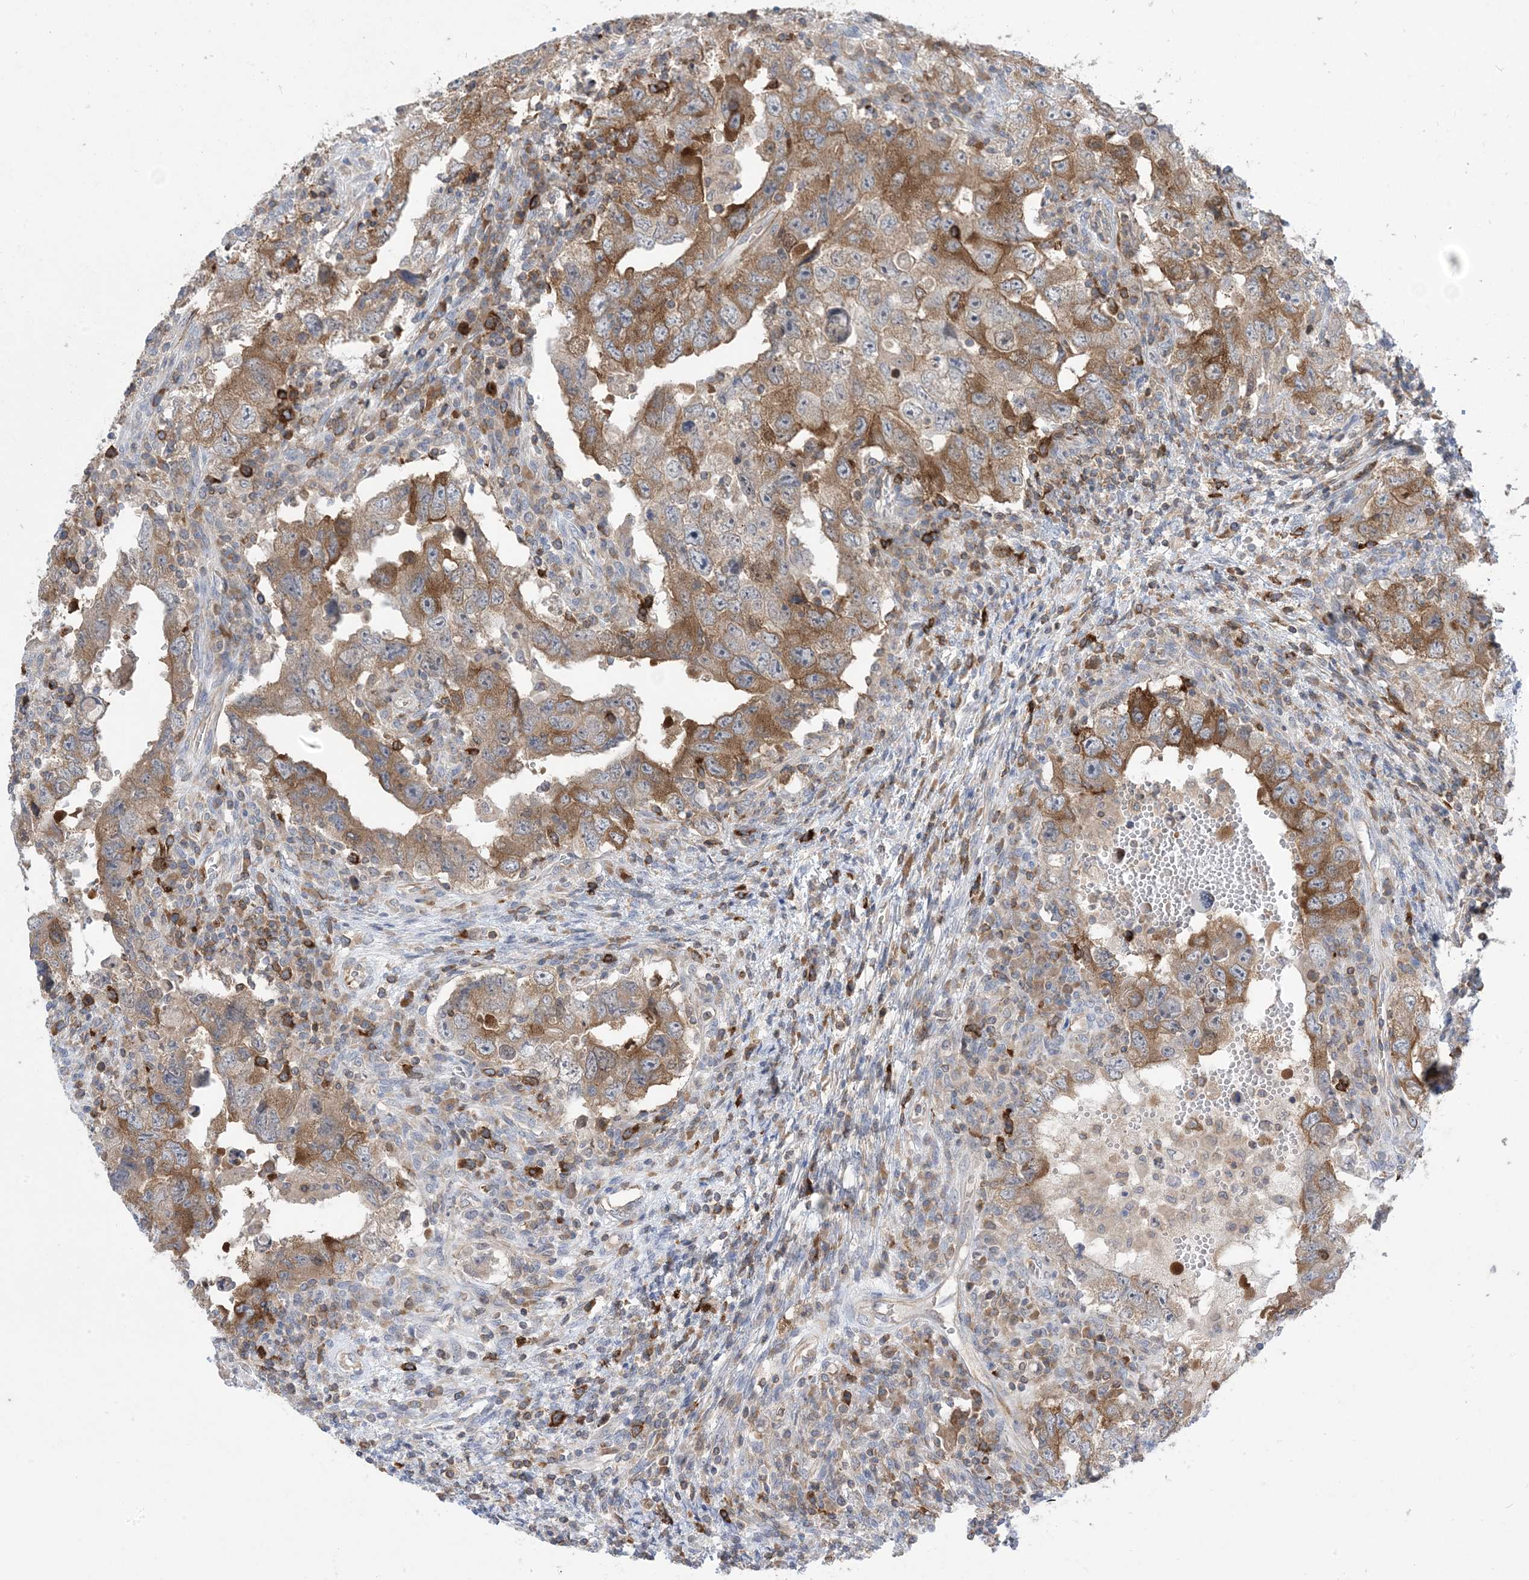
{"staining": {"intensity": "moderate", "quantity": ">75%", "location": "cytoplasmic/membranous"}, "tissue": "testis cancer", "cell_type": "Tumor cells", "image_type": "cancer", "snomed": [{"axis": "morphology", "description": "Carcinoma, Embryonal, NOS"}, {"axis": "topography", "description": "Testis"}], "caption": "Human embryonal carcinoma (testis) stained for a protein (brown) exhibits moderate cytoplasmic/membranous positive expression in approximately >75% of tumor cells.", "gene": "AOC1", "patient": {"sex": "male", "age": 26}}